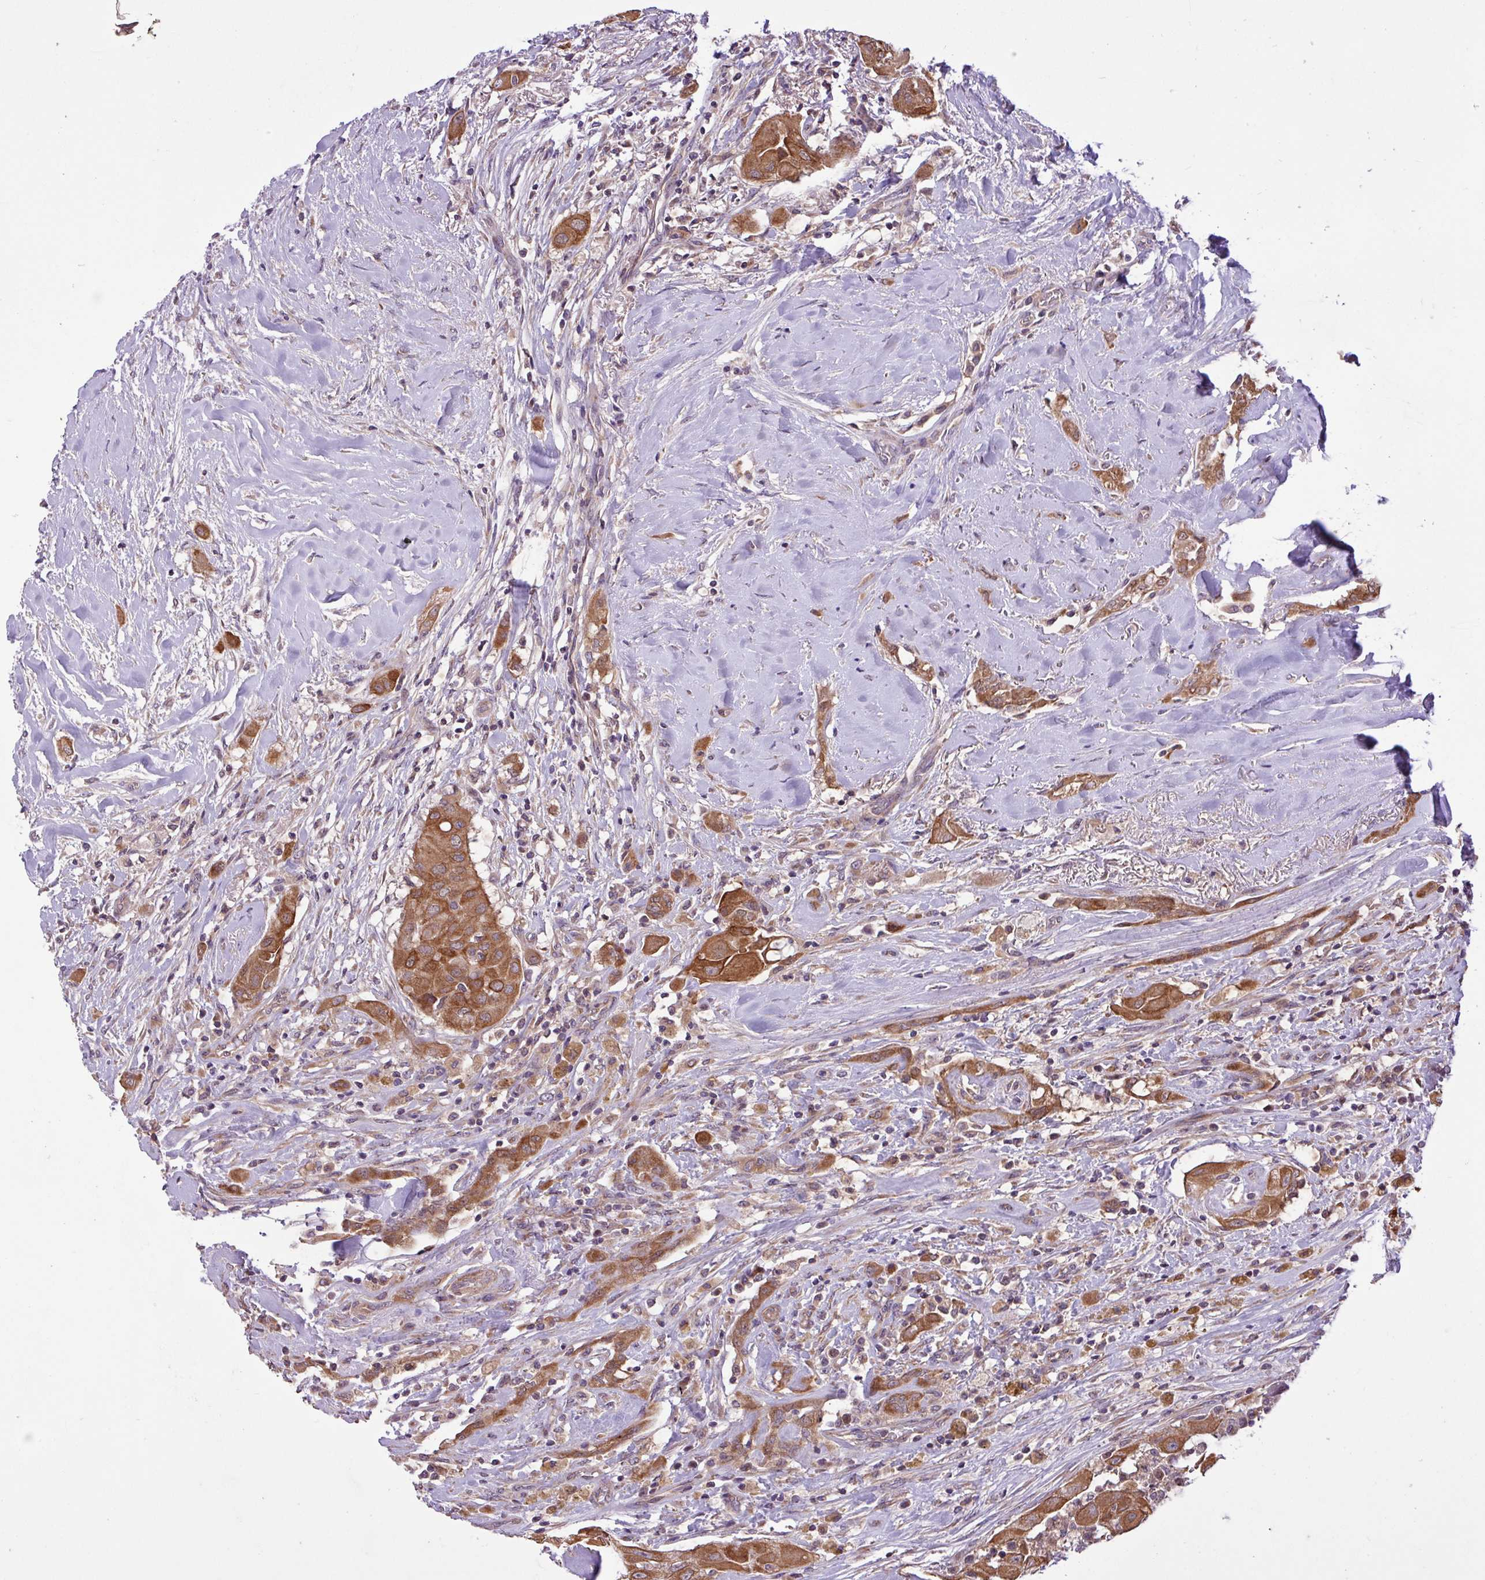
{"staining": {"intensity": "moderate", "quantity": ">75%", "location": "cytoplasmic/membranous"}, "tissue": "thyroid cancer", "cell_type": "Tumor cells", "image_type": "cancer", "snomed": [{"axis": "morphology", "description": "Papillary adenocarcinoma, NOS"}, {"axis": "topography", "description": "Thyroid gland"}], "caption": "Immunohistochemical staining of human thyroid cancer (papillary adenocarcinoma) reveals moderate cytoplasmic/membranous protein staining in about >75% of tumor cells.", "gene": "TIMM10B", "patient": {"sex": "female", "age": 59}}